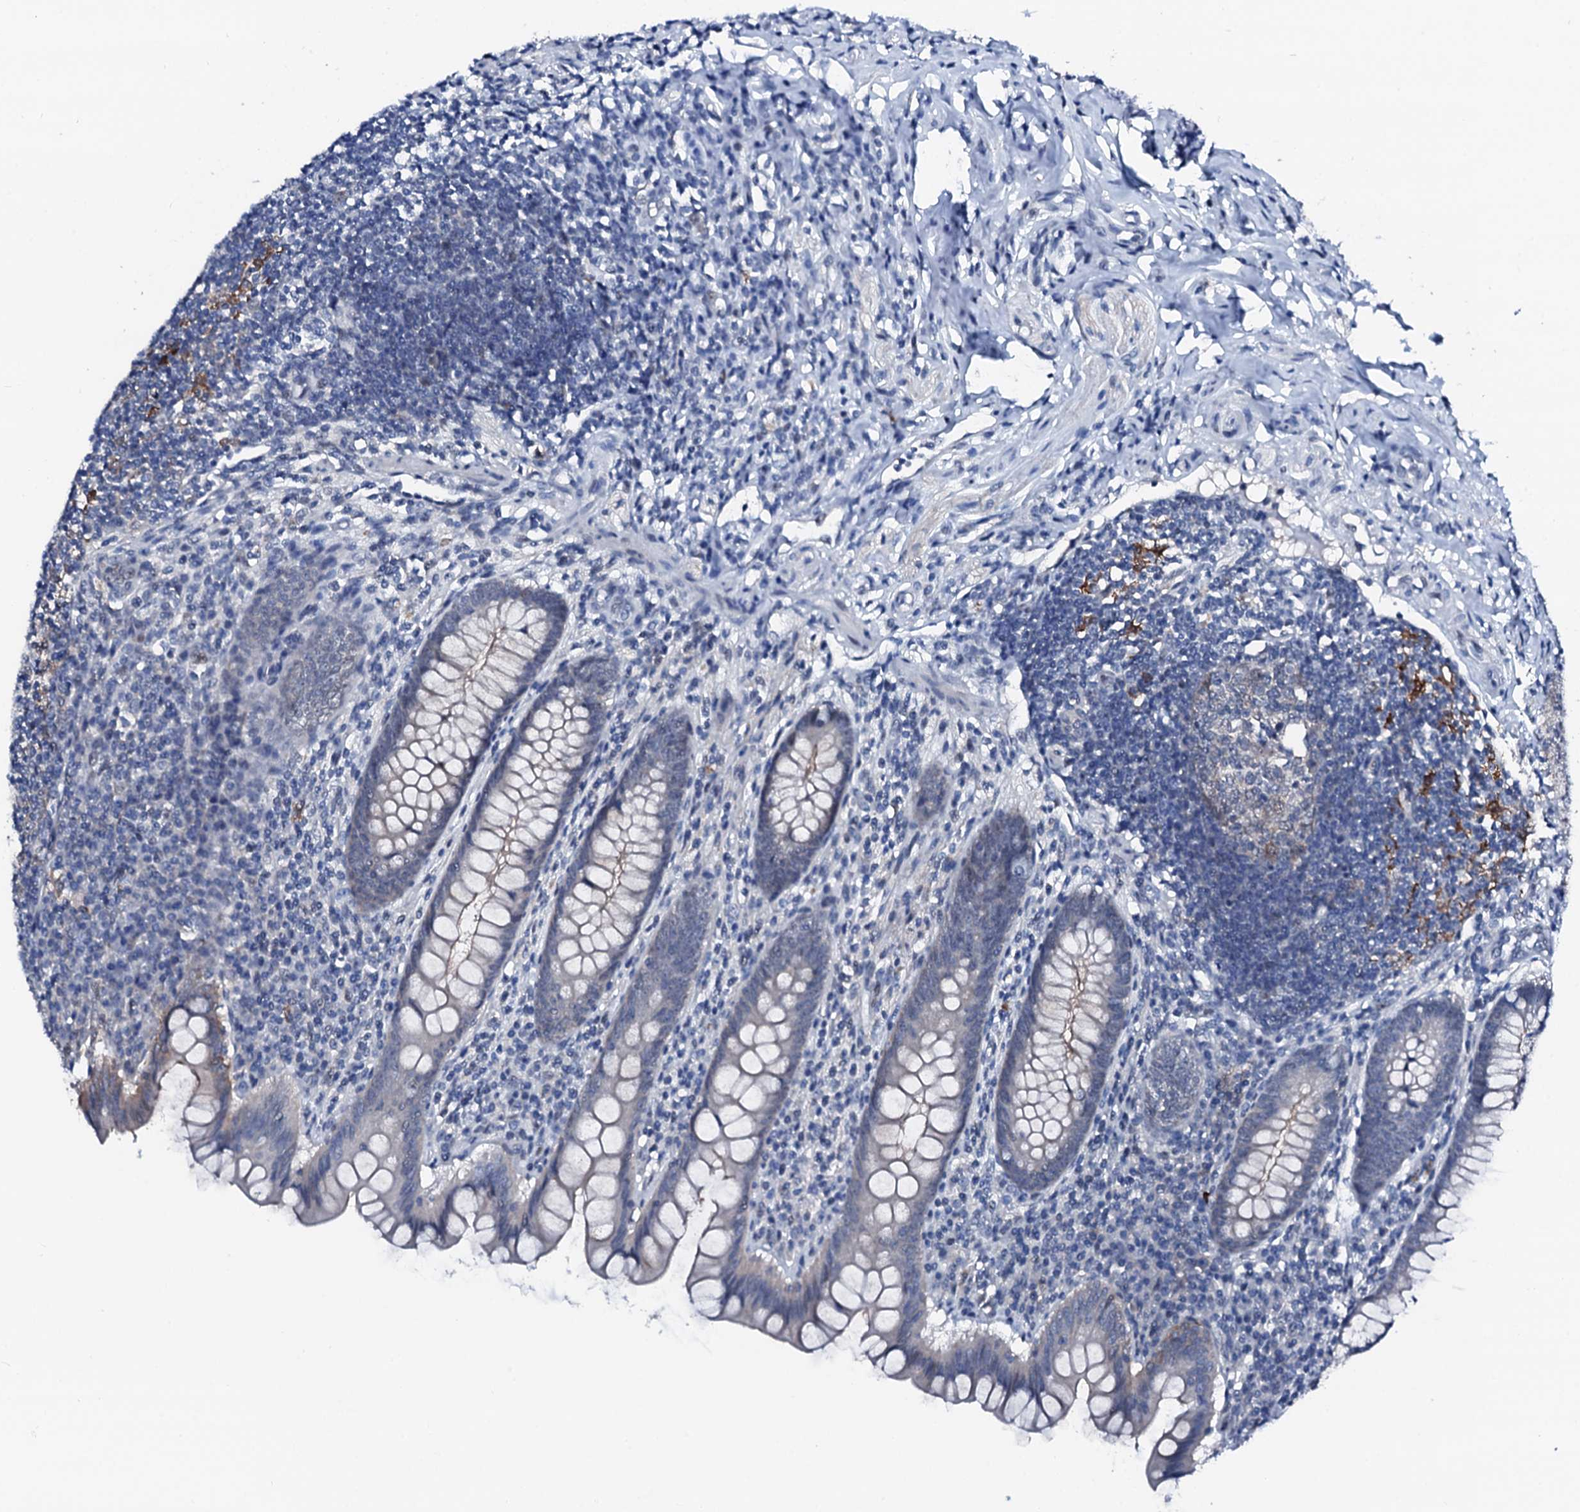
{"staining": {"intensity": "negative", "quantity": "none", "location": "none"}, "tissue": "appendix", "cell_type": "Glandular cells", "image_type": "normal", "snomed": [{"axis": "morphology", "description": "Normal tissue, NOS"}, {"axis": "topography", "description": "Appendix"}], "caption": "The histopathology image demonstrates no staining of glandular cells in benign appendix. The staining is performed using DAB brown chromogen with nuclei counter-stained in using hematoxylin.", "gene": "TRAFD1", "patient": {"sex": "female", "age": 33}}